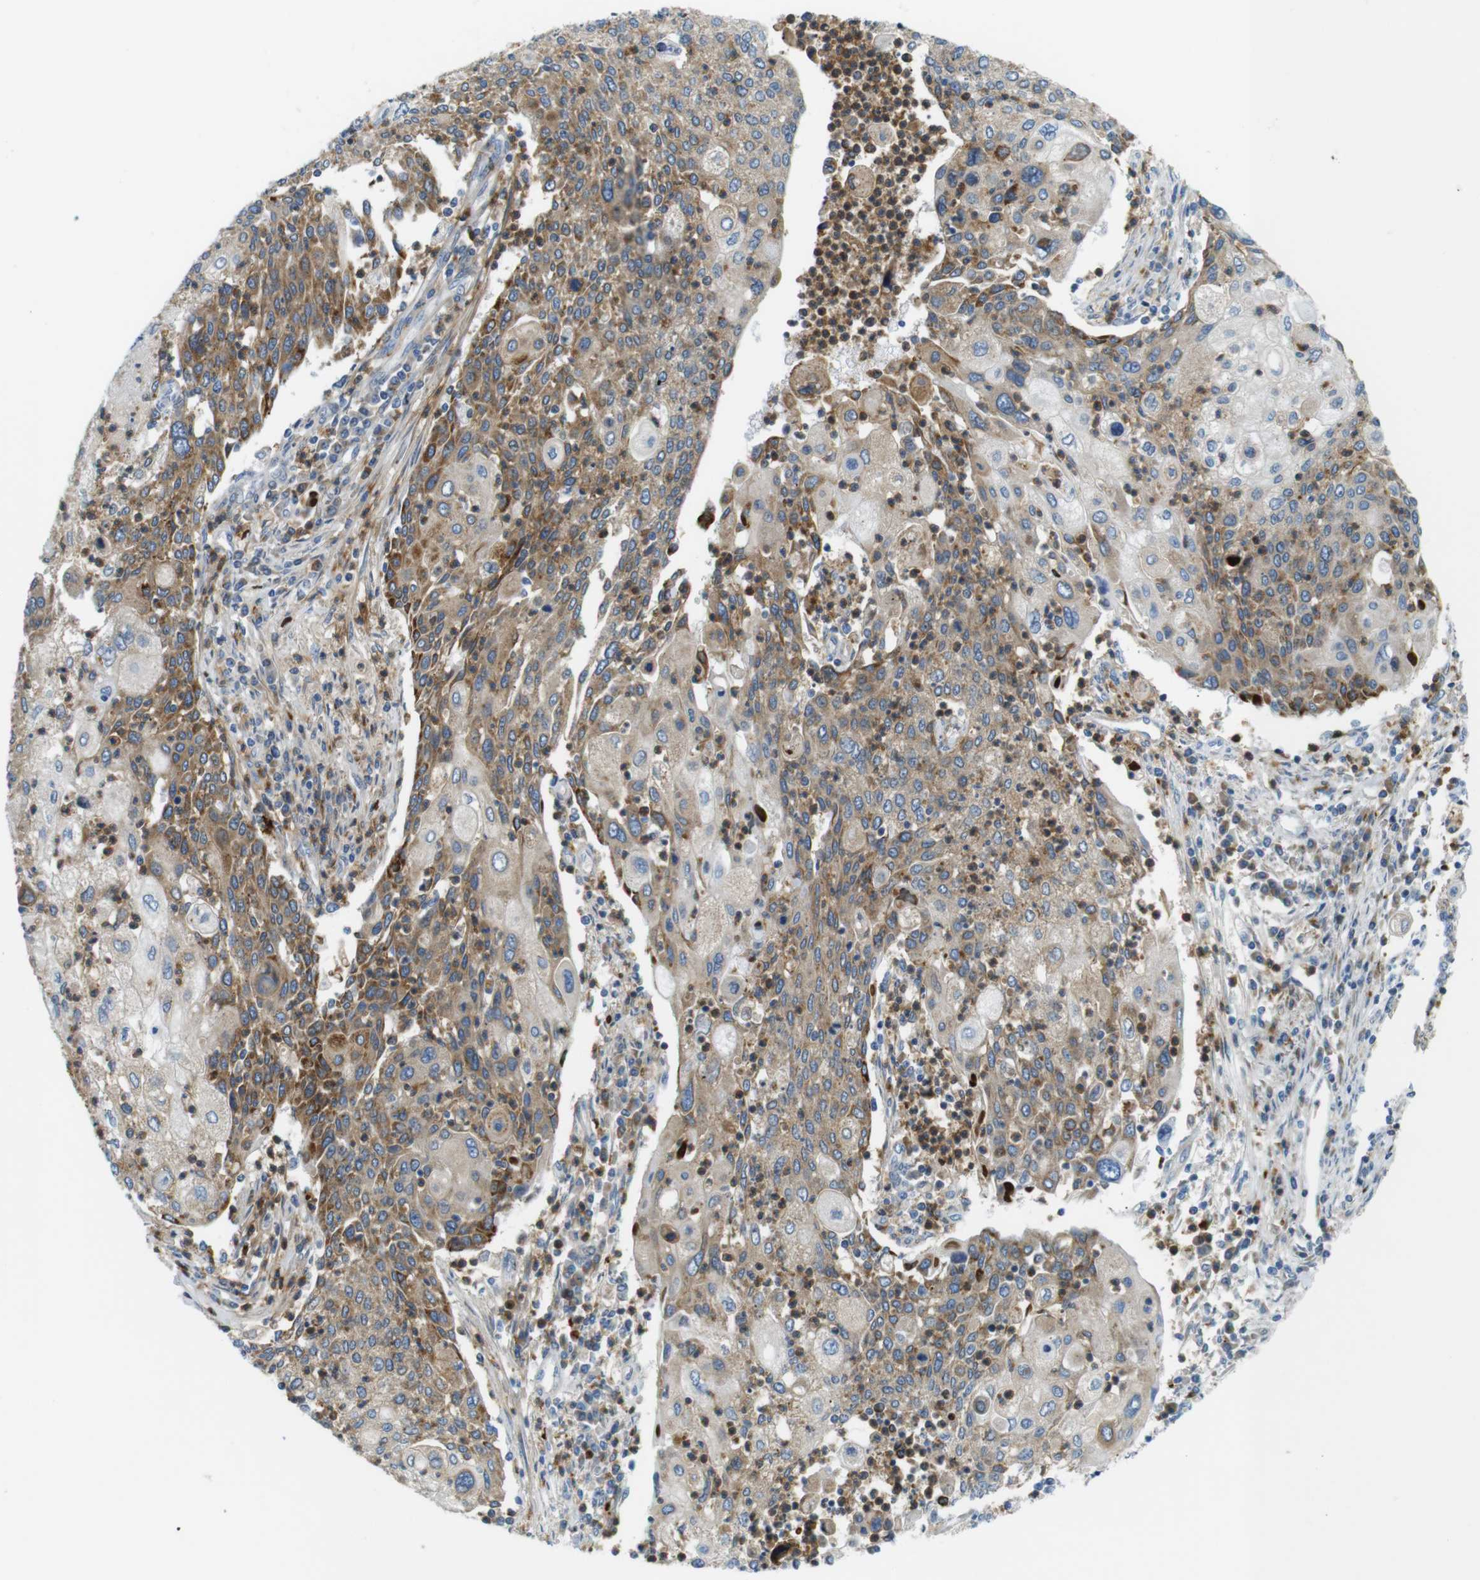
{"staining": {"intensity": "moderate", "quantity": ">75%", "location": "cytoplasmic/membranous"}, "tissue": "cervical cancer", "cell_type": "Tumor cells", "image_type": "cancer", "snomed": [{"axis": "morphology", "description": "Squamous cell carcinoma, NOS"}, {"axis": "topography", "description": "Cervix"}], "caption": "A photomicrograph of human cervical cancer stained for a protein shows moderate cytoplasmic/membranous brown staining in tumor cells.", "gene": "ZDHHC3", "patient": {"sex": "female", "age": 40}}